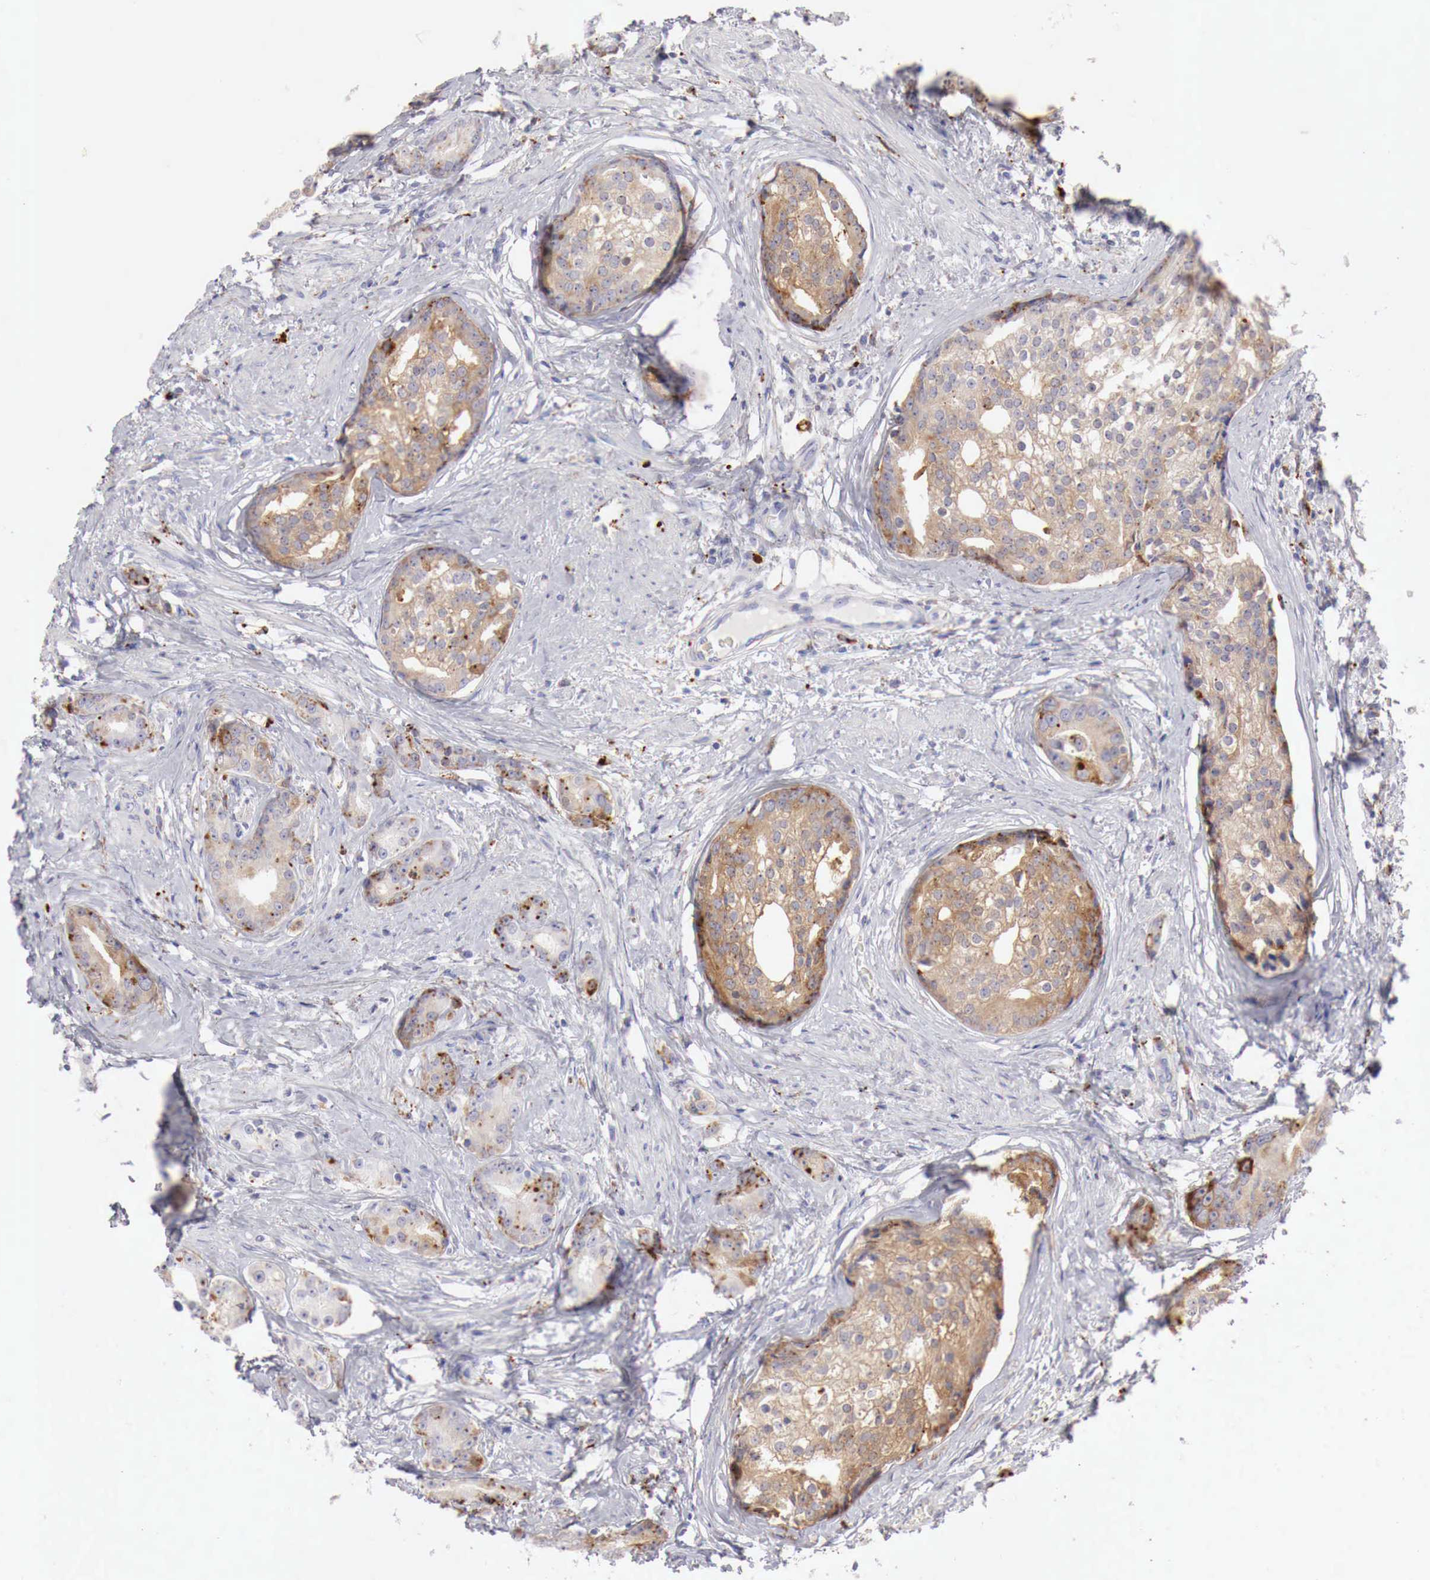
{"staining": {"intensity": "strong", "quantity": ">75%", "location": "cytoplasmic/membranous"}, "tissue": "prostate cancer", "cell_type": "Tumor cells", "image_type": "cancer", "snomed": [{"axis": "morphology", "description": "Adenocarcinoma, Medium grade"}, {"axis": "topography", "description": "Prostate"}], "caption": "A brown stain labels strong cytoplasmic/membranous positivity of a protein in prostate cancer (medium-grade adenocarcinoma) tumor cells.", "gene": "GLA", "patient": {"sex": "male", "age": 59}}